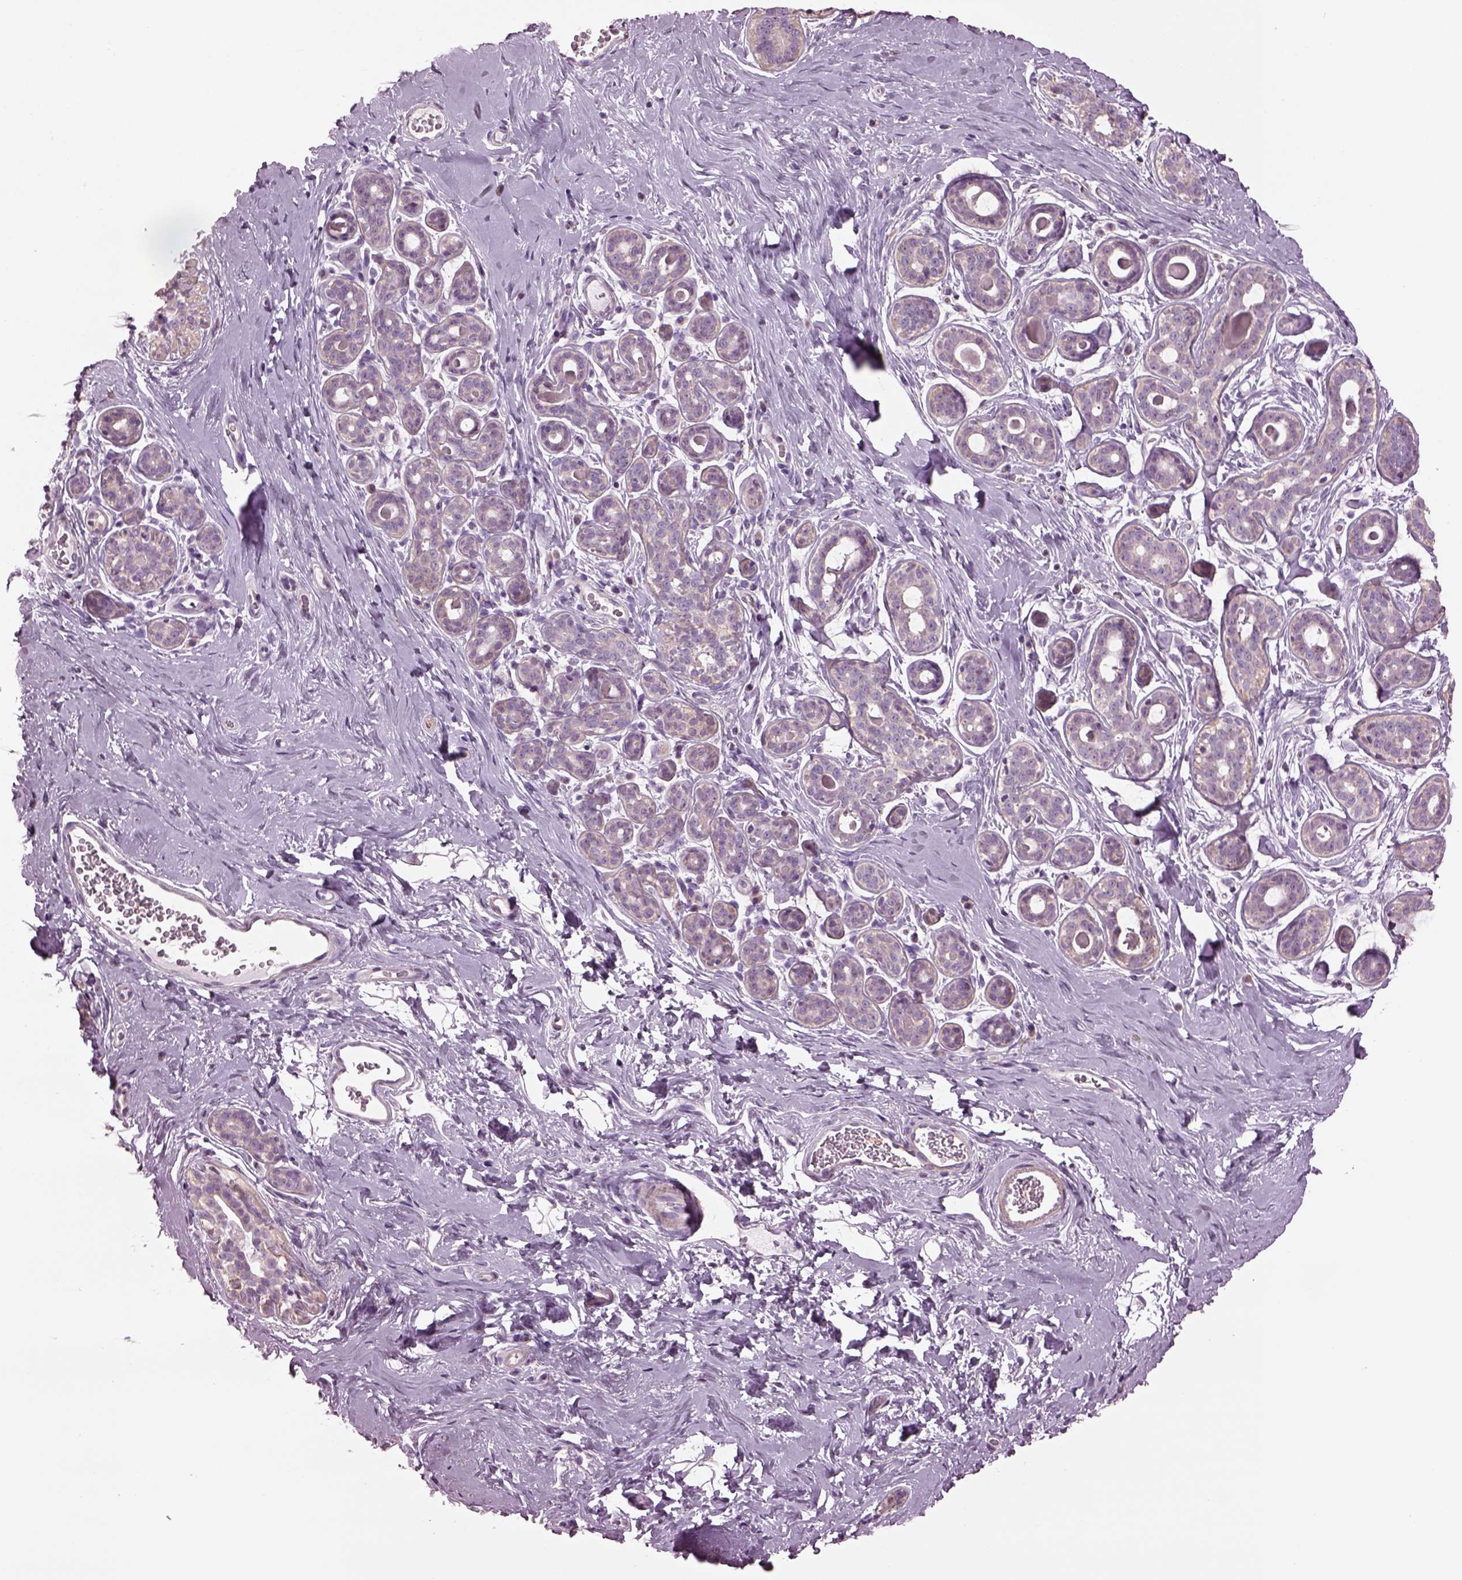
{"staining": {"intensity": "negative", "quantity": "none", "location": "none"}, "tissue": "breast", "cell_type": "Adipocytes", "image_type": "normal", "snomed": [{"axis": "morphology", "description": "Normal tissue, NOS"}, {"axis": "topography", "description": "Skin"}, {"axis": "topography", "description": "Breast"}], "caption": "Immunohistochemistry photomicrograph of unremarkable breast: human breast stained with DAB displays no significant protein positivity in adipocytes.", "gene": "SPATA7", "patient": {"sex": "female", "age": 43}}